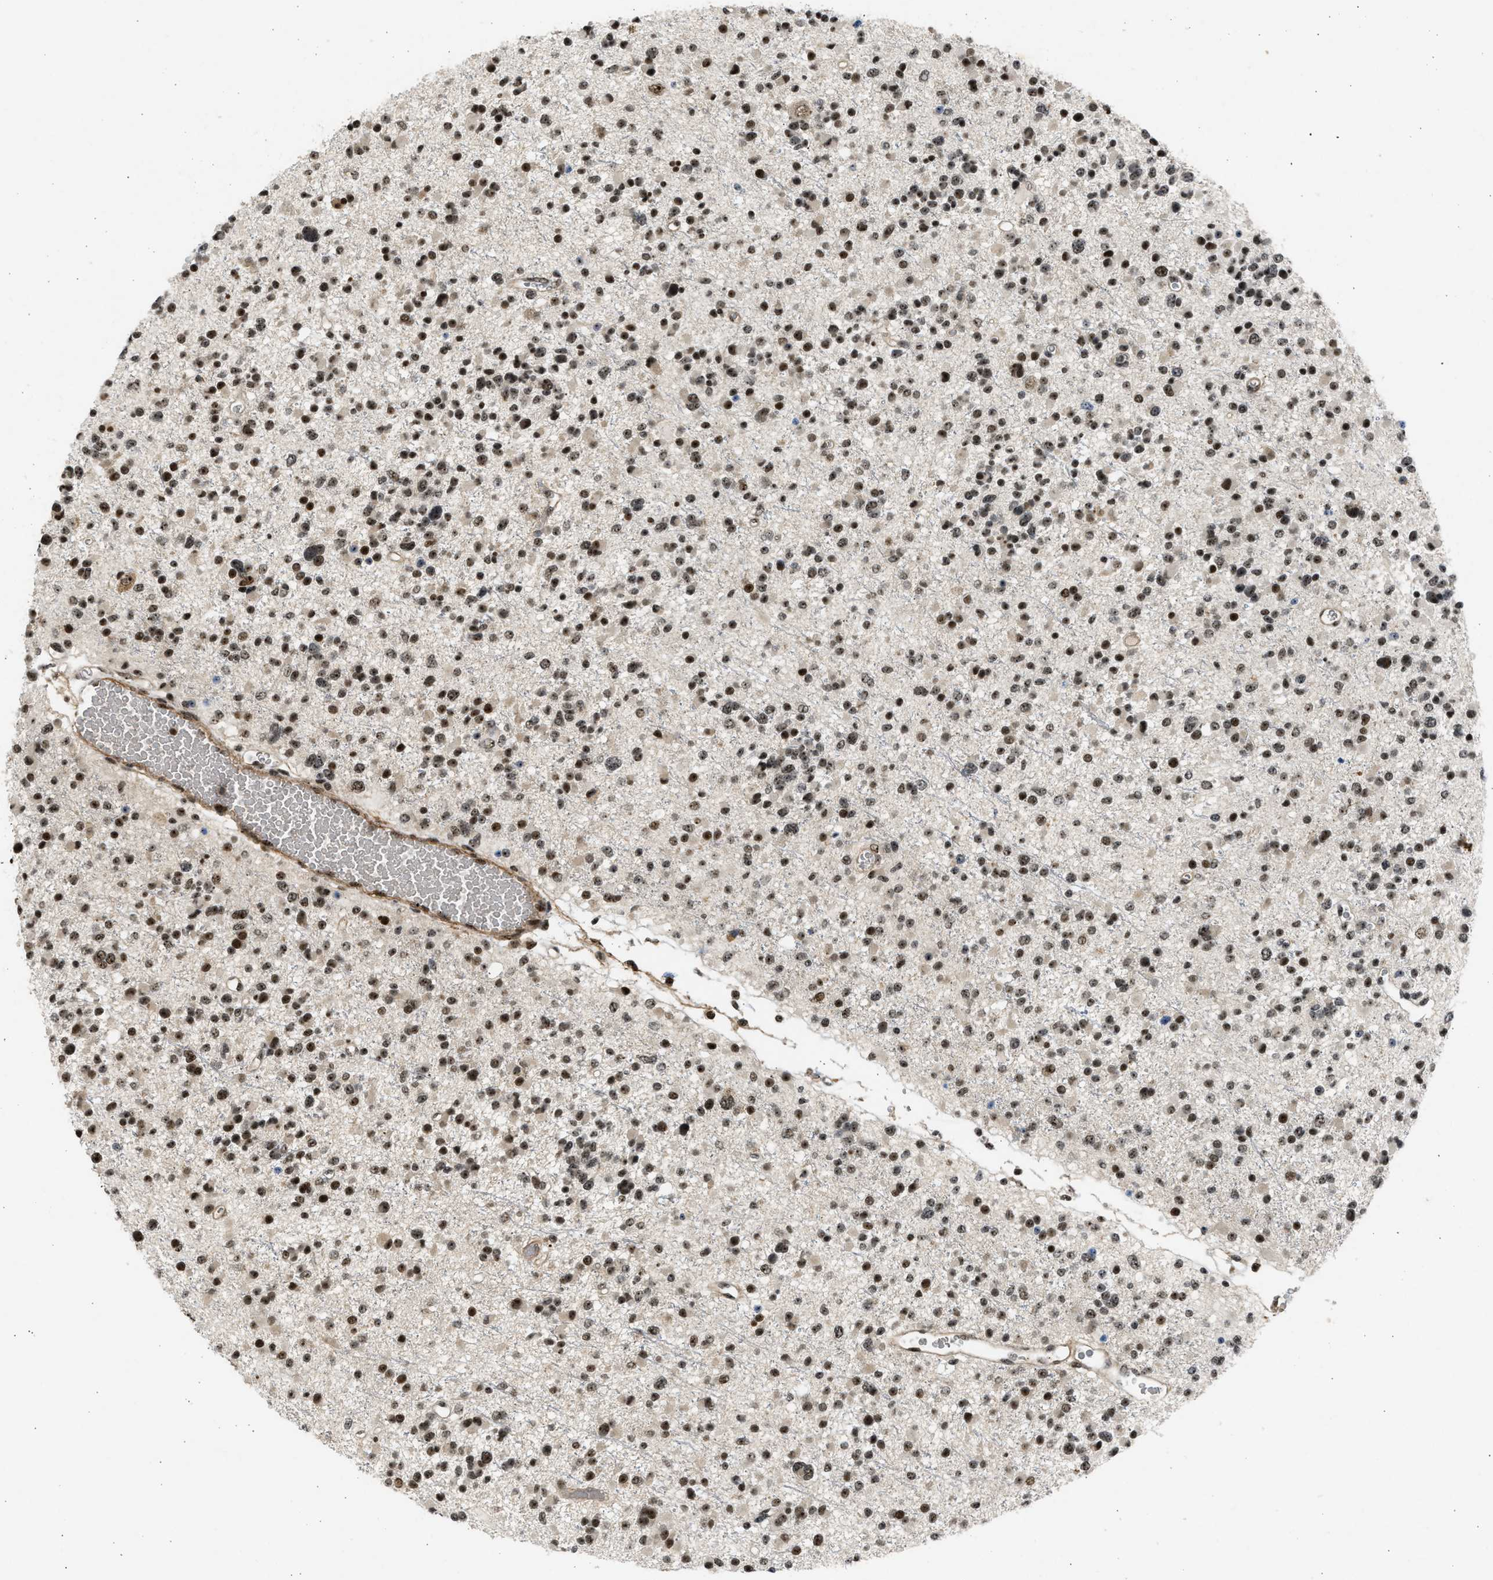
{"staining": {"intensity": "moderate", "quantity": ">75%", "location": "nuclear"}, "tissue": "glioma", "cell_type": "Tumor cells", "image_type": "cancer", "snomed": [{"axis": "morphology", "description": "Glioma, malignant, Low grade"}, {"axis": "topography", "description": "Brain"}], "caption": "Human glioma stained for a protein (brown) exhibits moderate nuclear positive positivity in about >75% of tumor cells.", "gene": "TFDP2", "patient": {"sex": "female", "age": 22}}